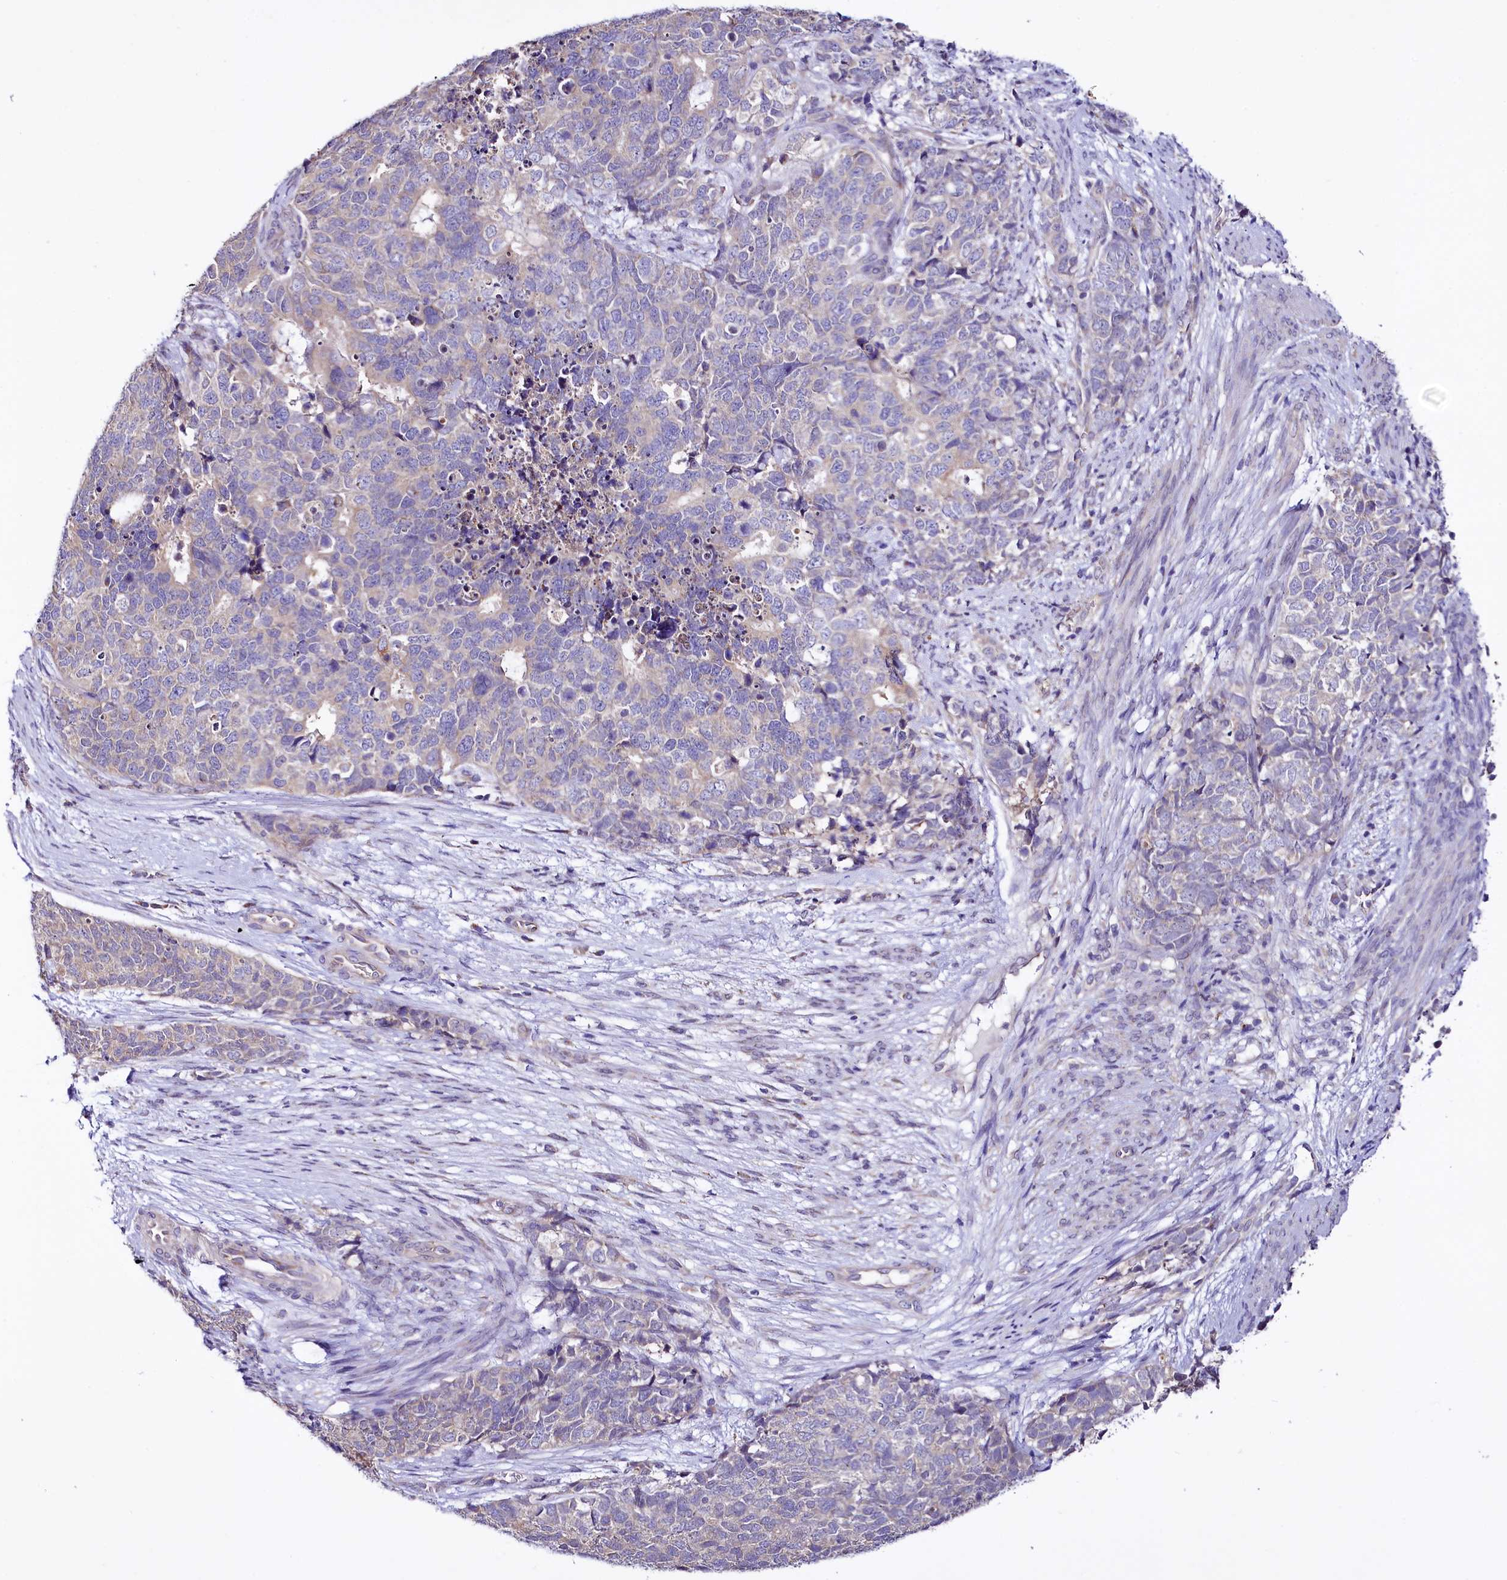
{"staining": {"intensity": "weak", "quantity": "<25%", "location": "cytoplasmic/membranous"}, "tissue": "cervical cancer", "cell_type": "Tumor cells", "image_type": "cancer", "snomed": [{"axis": "morphology", "description": "Squamous cell carcinoma, NOS"}, {"axis": "topography", "description": "Cervix"}], "caption": "Immunohistochemical staining of cervical cancer demonstrates no significant expression in tumor cells.", "gene": "CEP295", "patient": {"sex": "female", "age": 63}}